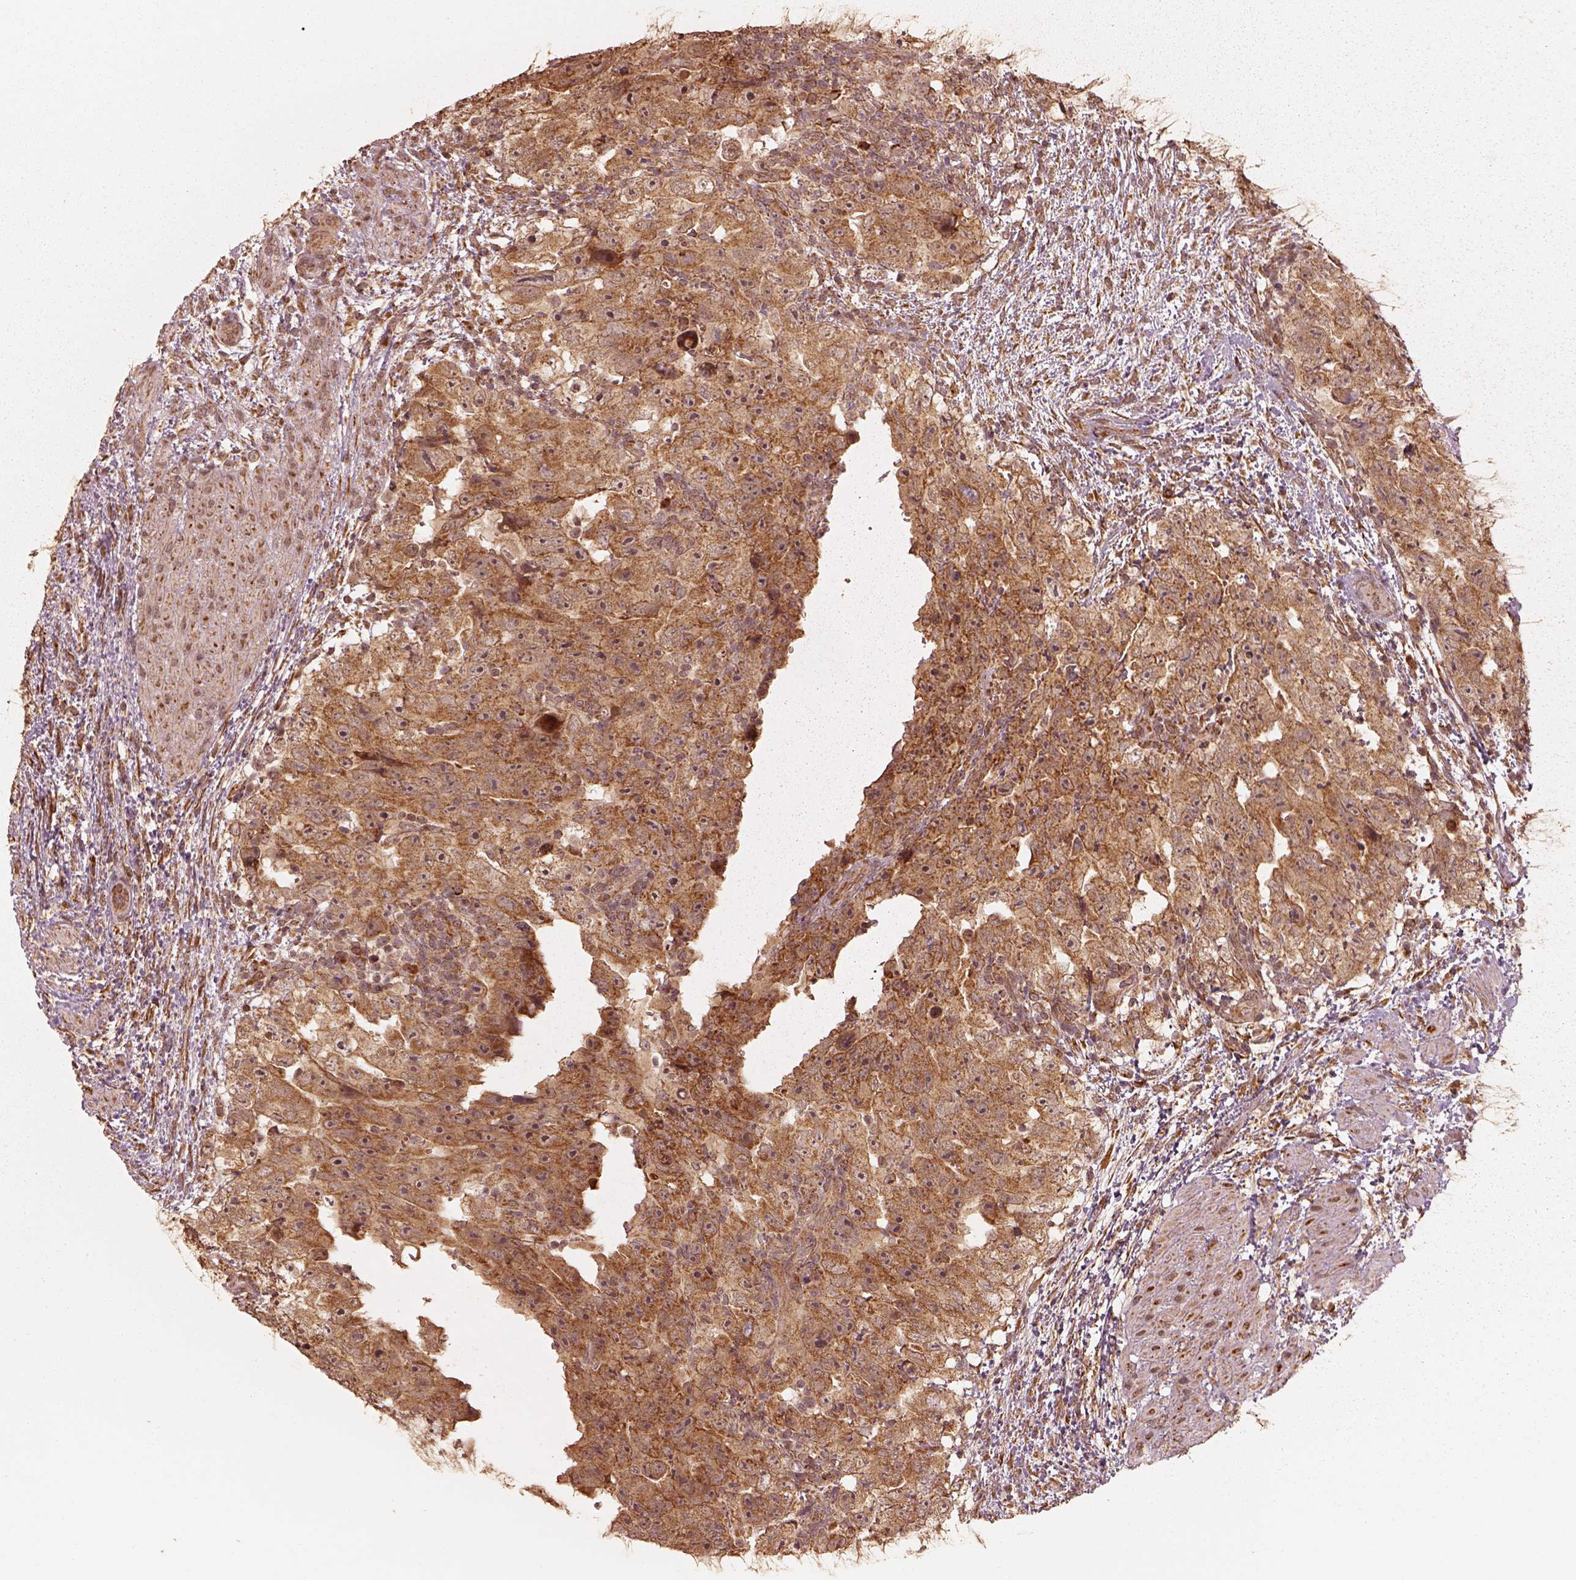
{"staining": {"intensity": "moderate", "quantity": ">75%", "location": "cytoplasmic/membranous"}, "tissue": "testis cancer", "cell_type": "Tumor cells", "image_type": "cancer", "snomed": [{"axis": "morphology", "description": "Normal tissue, NOS"}, {"axis": "morphology", "description": "Carcinoma, Embryonal, NOS"}, {"axis": "topography", "description": "Testis"}, {"axis": "topography", "description": "Epididymis"}], "caption": "High-magnification brightfield microscopy of testis embryonal carcinoma stained with DAB (3,3'-diaminobenzidine) (brown) and counterstained with hematoxylin (blue). tumor cells exhibit moderate cytoplasmic/membranous positivity is seen in about>75% of cells. Nuclei are stained in blue.", "gene": "DNAJC25", "patient": {"sex": "male", "age": 24}}